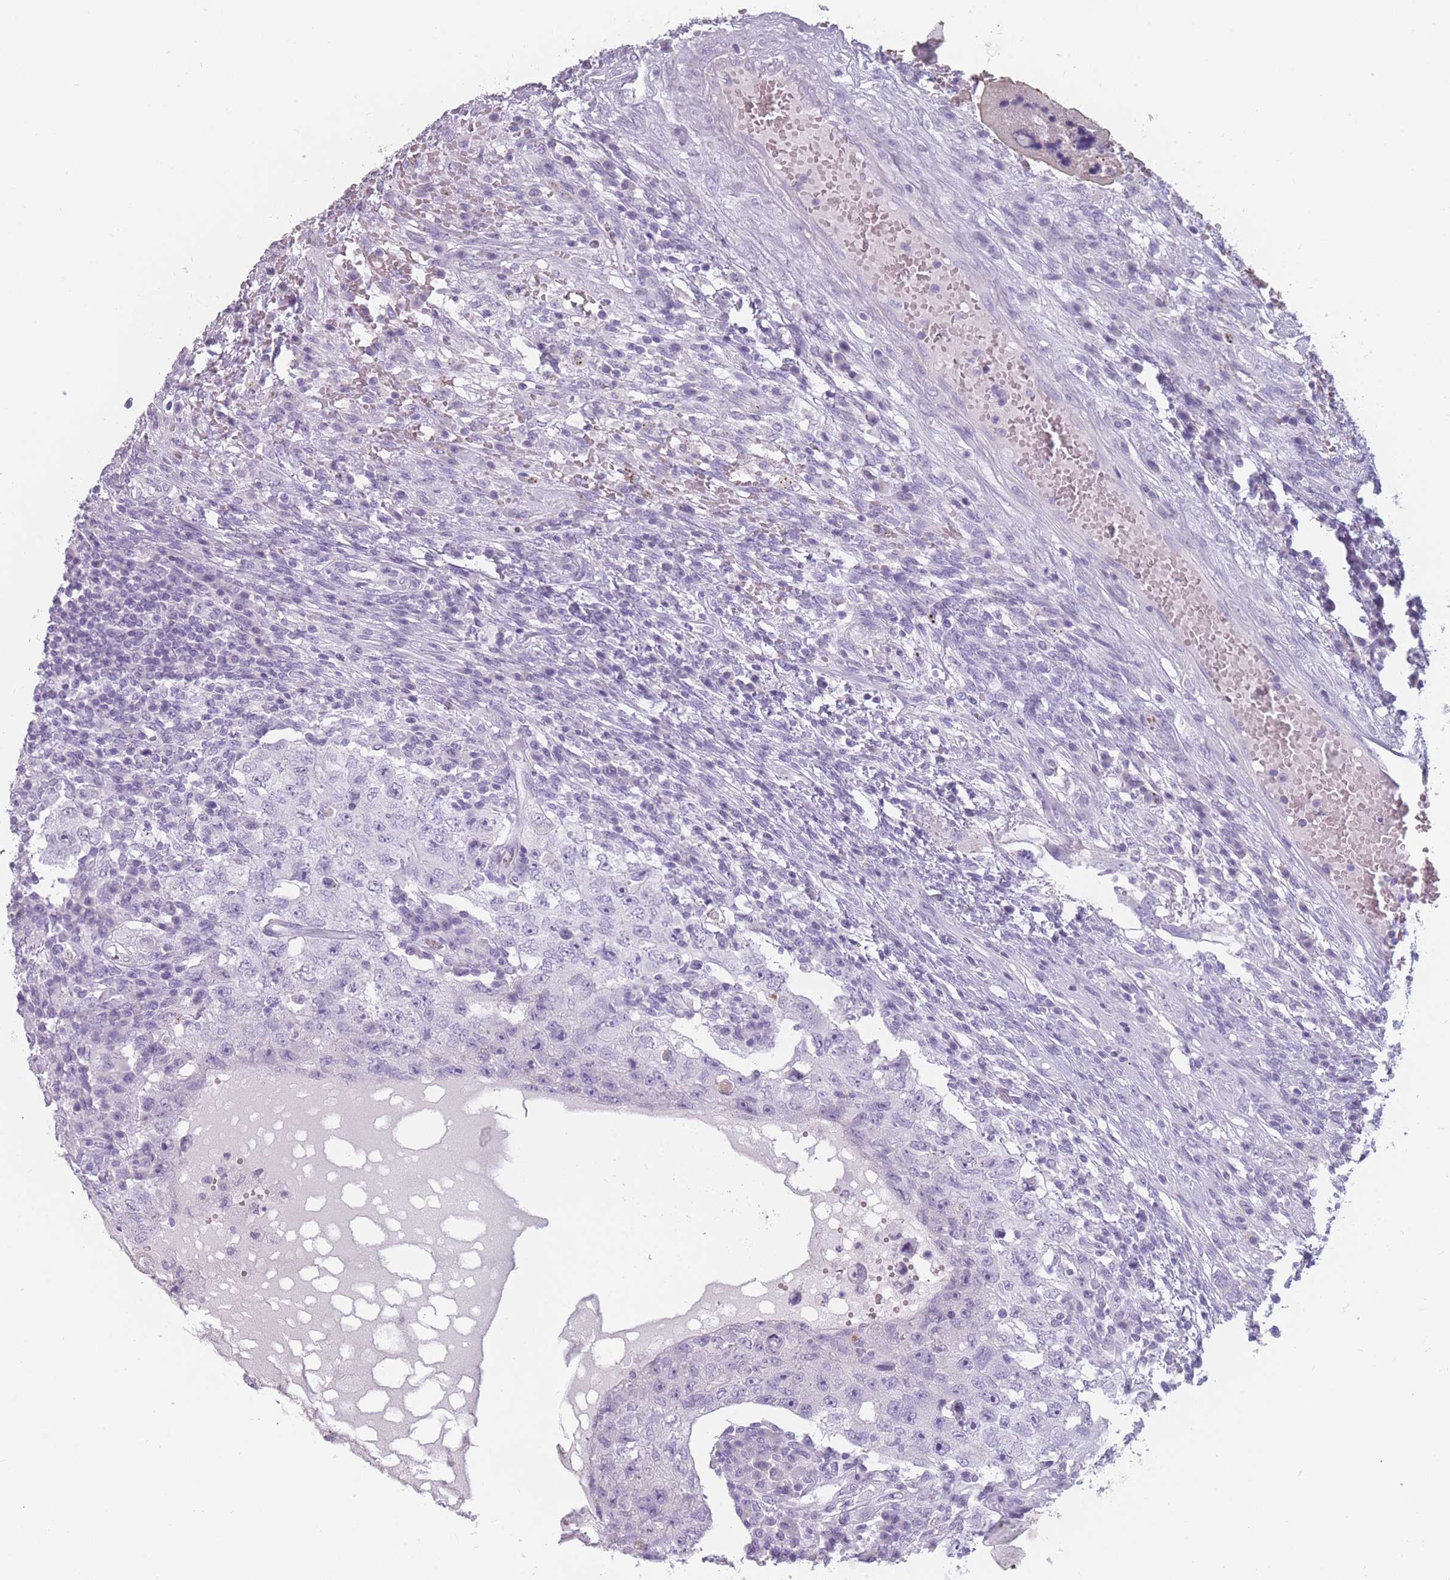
{"staining": {"intensity": "negative", "quantity": "none", "location": "none"}, "tissue": "testis cancer", "cell_type": "Tumor cells", "image_type": "cancer", "snomed": [{"axis": "morphology", "description": "Carcinoma, Embryonal, NOS"}, {"axis": "topography", "description": "Testis"}], "caption": "Micrograph shows no significant protein positivity in tumor cells of testis cancer. The staining was performed using DAB to visualize the protein expression in brown, while the nuclei were stained in blue with hematoxylin (Magnification: 20x).", "gene": "PPFIA3", "patient": {"sex": "male", "age": 26}}